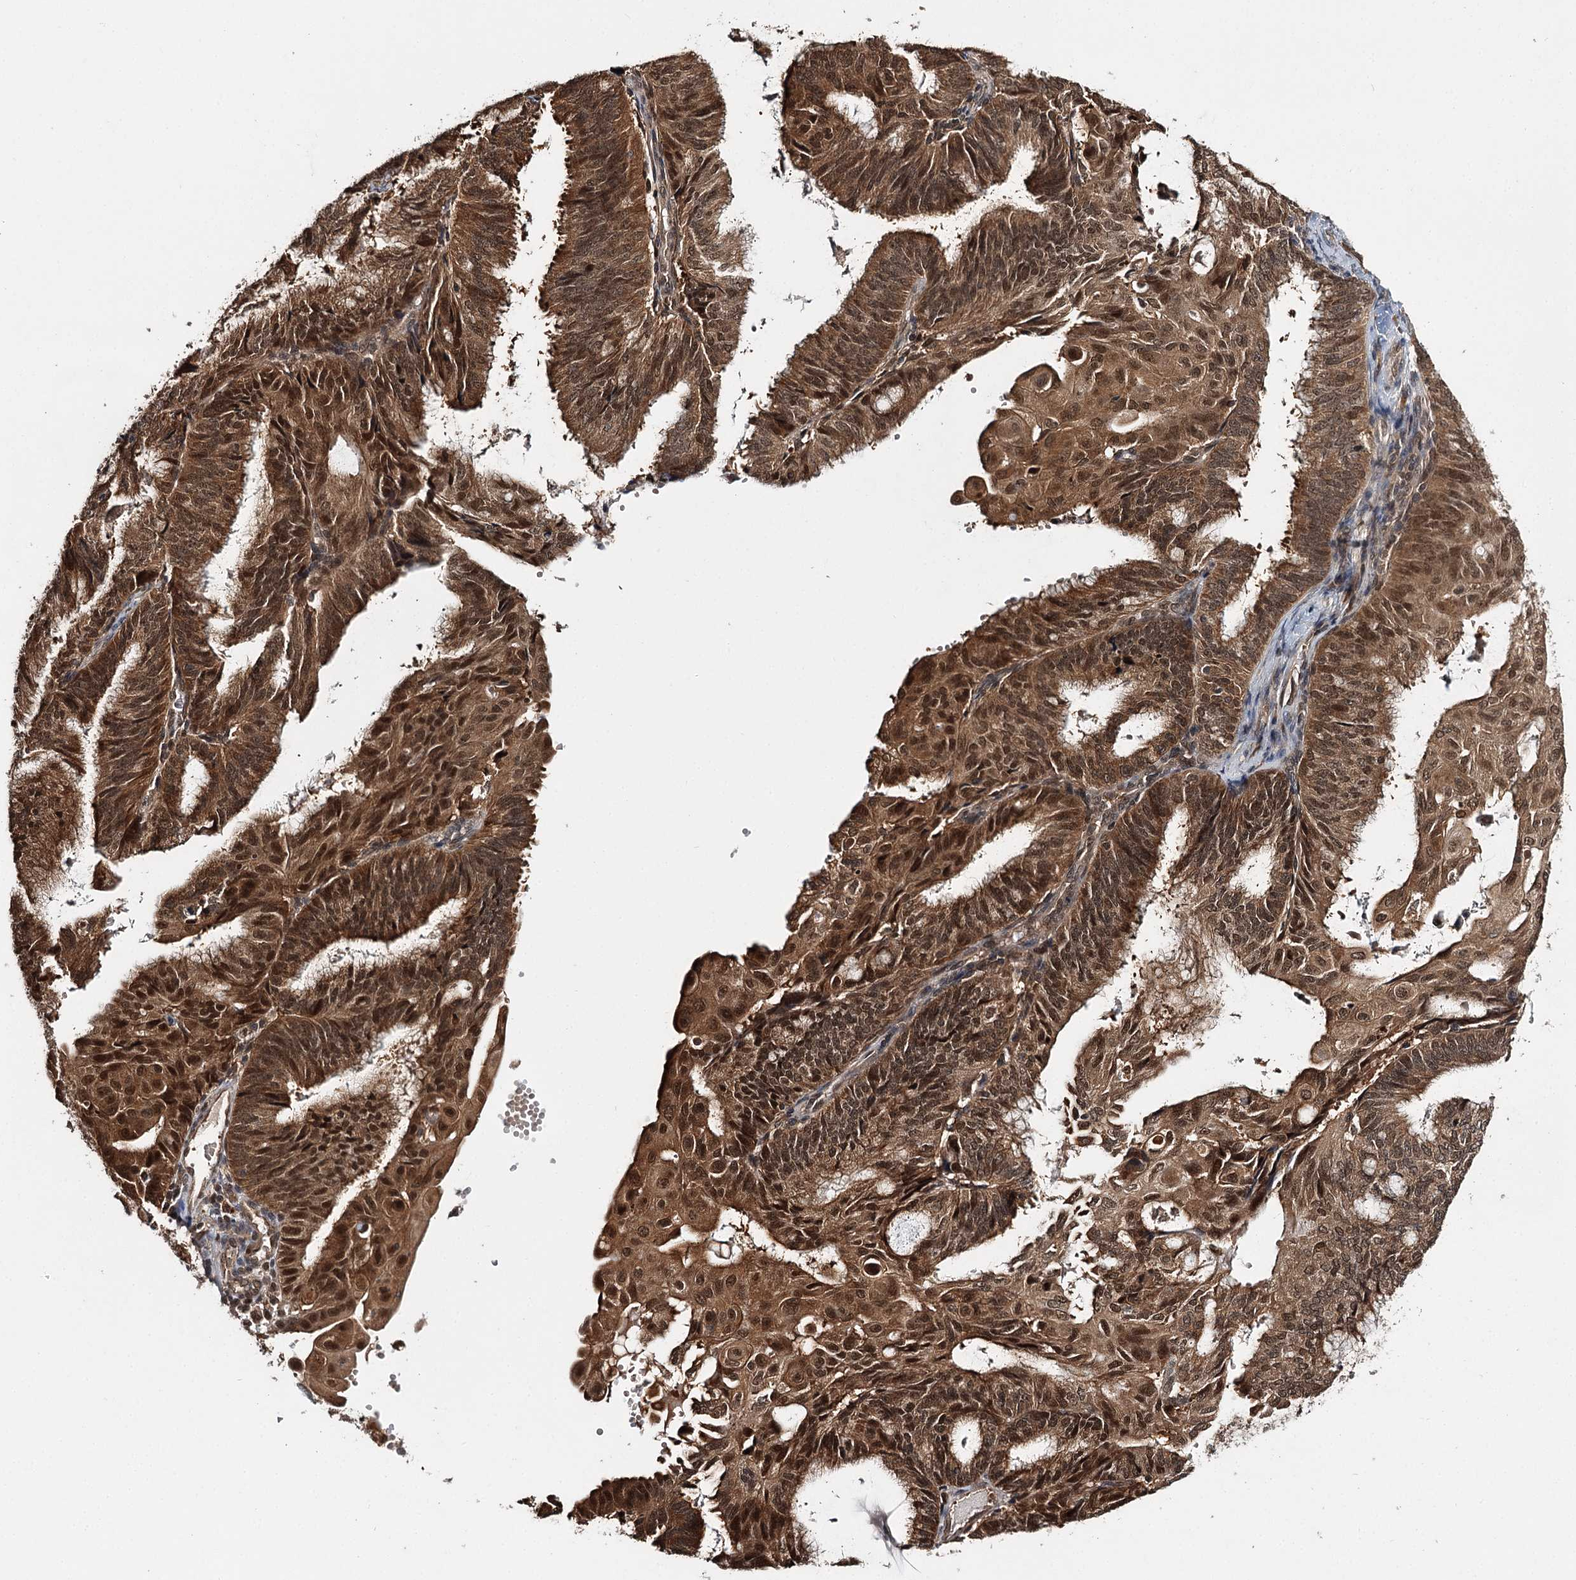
{"staining": {"intensity": "strong", "quantity": ">75%", "location": "cytoplasmic/membranous,nuclear"}, "tissue": "endometrial cancer", "cell_type": "Tumor cells", "image_type": "cancer", "snomed": [{"axis": "morphology", "description": "Adenocarcinoma, NOS"}, {"axis": "topography", "description": "Endometrium"}], "caption": "Tumor cells display high levels of strong cytoplasmic/membranous and nuclear positivity in about >75% of cells in human endometrial cancer. The protein is stained brown, and the nuclei are stained in blue (DAB (3,3'-diaminobenzidine) IHC with brightfield microscopy, high magnification).", "gene": "N6AMT1", "patient": {"sex": "female", "age": 49}}